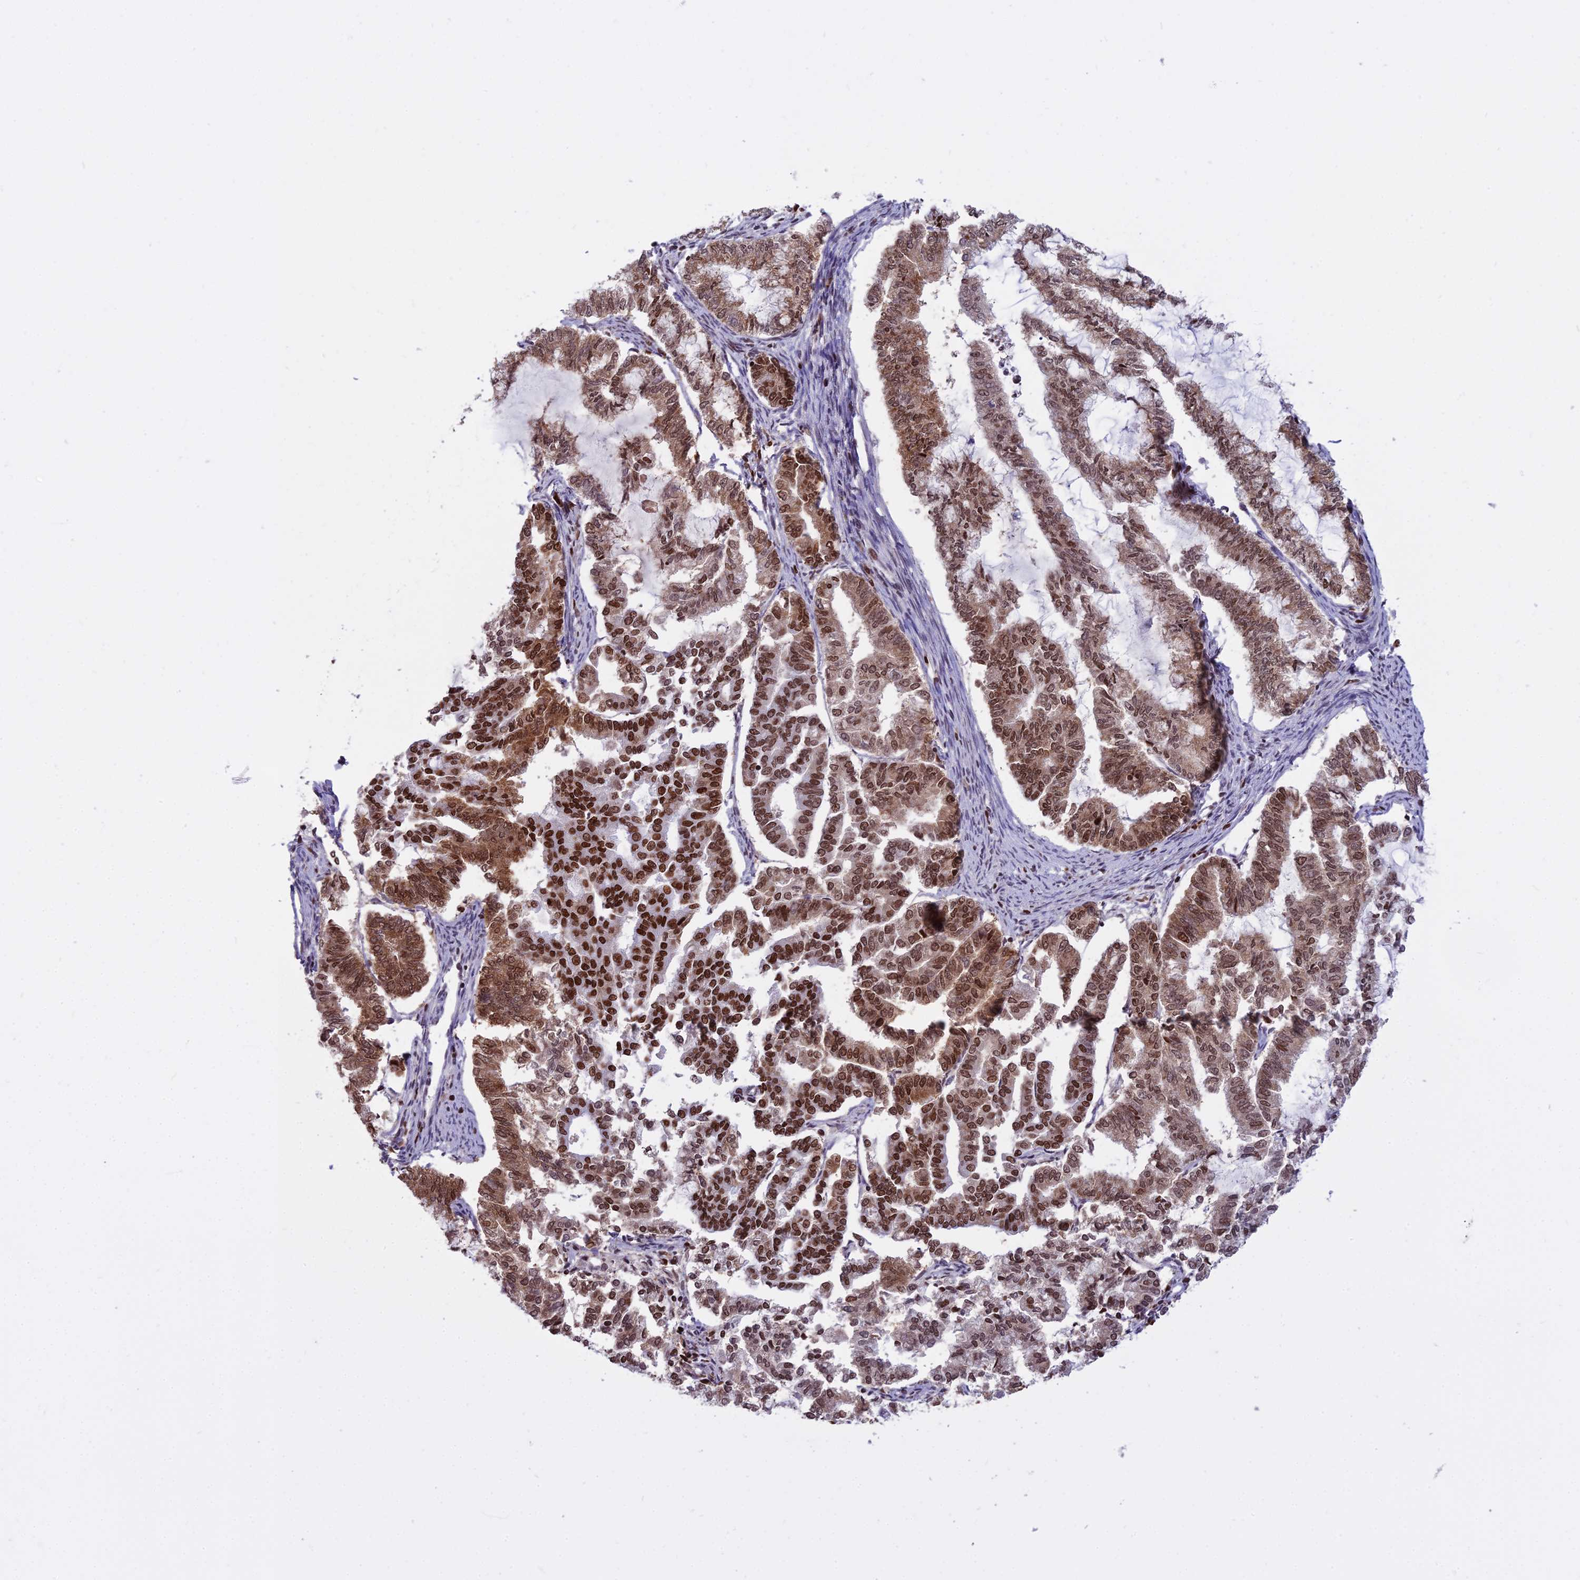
{"staining": {"intensity": "strong", "quantity": ">75%", "location": "cytoplasmic/membranous,nuclear"}, "tissue": "endometrial cancer", "cell_type": "Tumor cells", "image_type": "cancer", "snomed": [{"axis": "morphology", "description": "Adenocarcinoma, NOS"}, {"axis": "topography", "description": "Endometrium"}], "caption": "Adenocarcinoma (endometrial) stained with IHC displays strong cytoplasmic/membranous and nuclear positivity in about >75% of tumor cells.", "gene": "PARP1", "patient": {"sex": "female", "age": 79}}